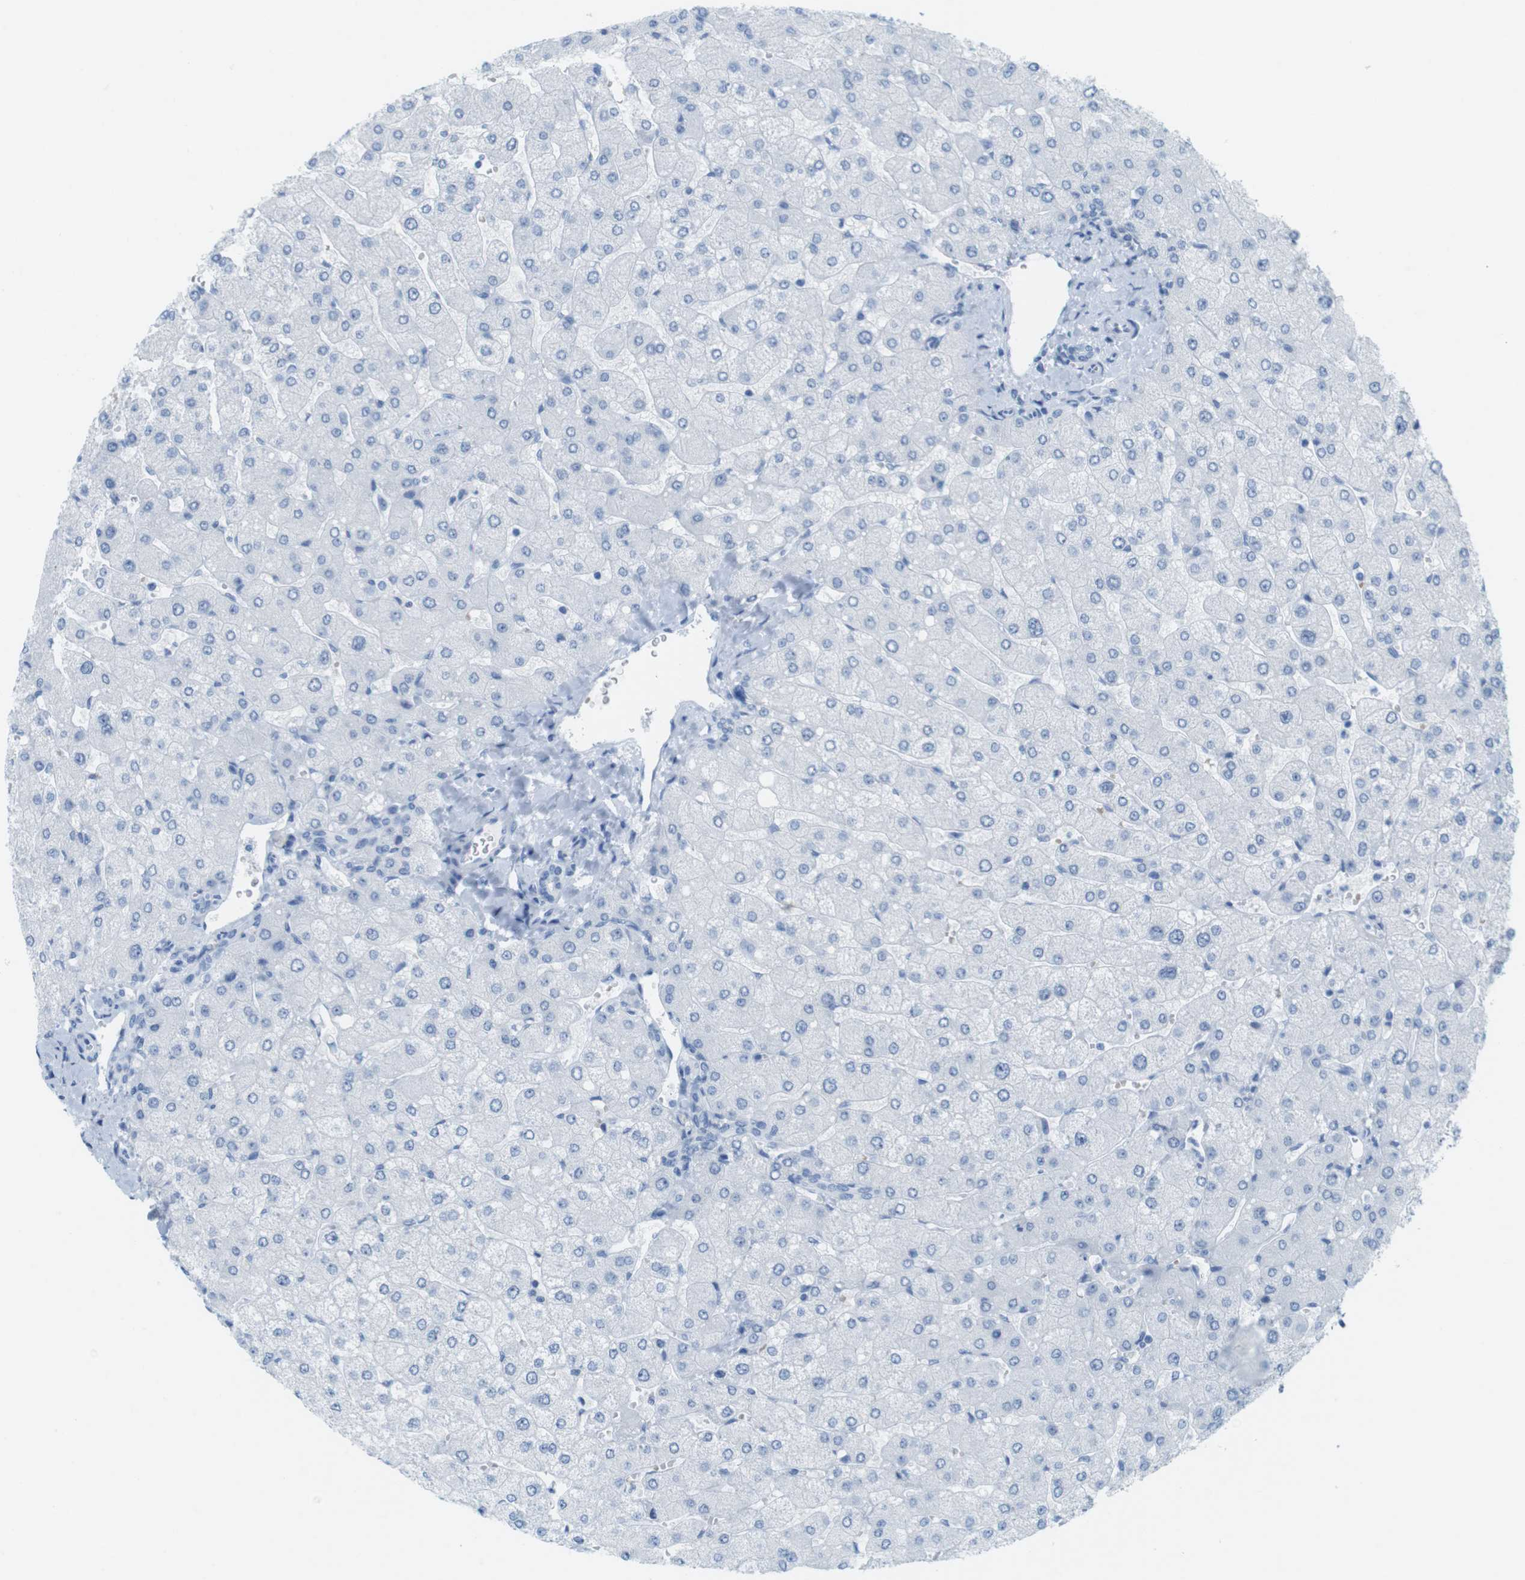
{"staining": {"intensity": "negative", "quantity": "none", "location": "none"}, "tissue": "liver", "cell_type": "Cholangiocytes", "image_type": "normal", "snomed": [{"axis": "morphology", "description": "Normal tissue, NOS"}, {"axis": "topography", "description": "Liver"}], "caption": "A micrograph of liver stained for a protein reveals no brown staining in cholangiocytes. (DAB (3,3'-diaminobenzidine) immunohistochemistry (IHC), high magnification).", "gene": "TNNT2", "patient": {"sex": "male", "age": 55}}